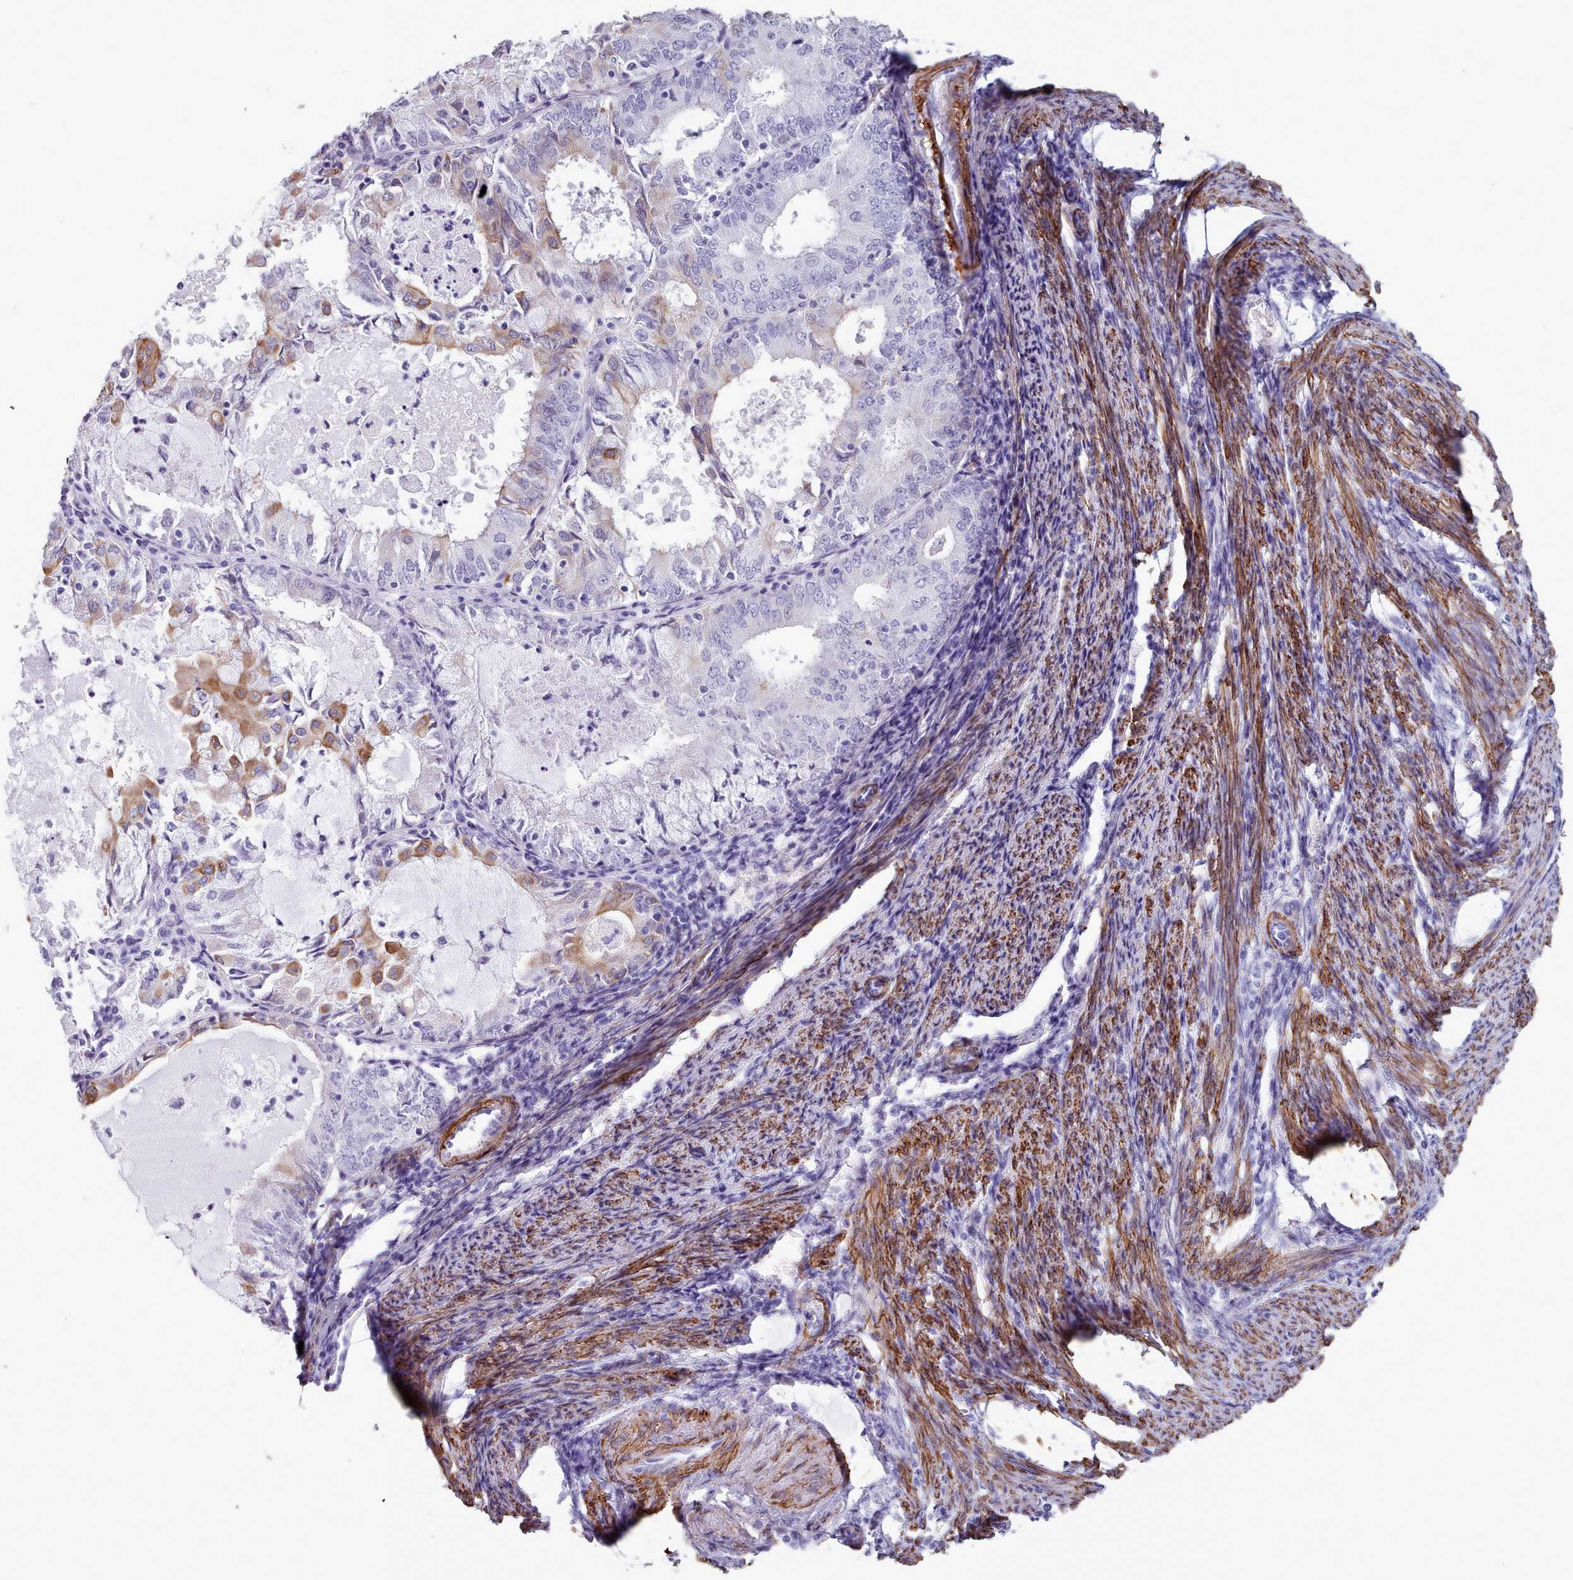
{"staining": {"intensity": "moderate", "quantity": "<25%", "location": "cytoplasmic/membranous"}, "tissue": "endometrial cancer", "cell_type": "Tumor cells", "image_type": "cancer", "snomed": [{"axis": "morphology", "description": "Adenocarcinoma, NOS"}, {"axis": "topography", "description": "Endometrium"}], "caption": "Tumor cells demonstrate moderate cytoplasmic/membranous staining in approximately <25% of cells in adenocarcinoma (endometrial).", "gene": "FPGS", "patient": {"sex": "female", "age": 57}}